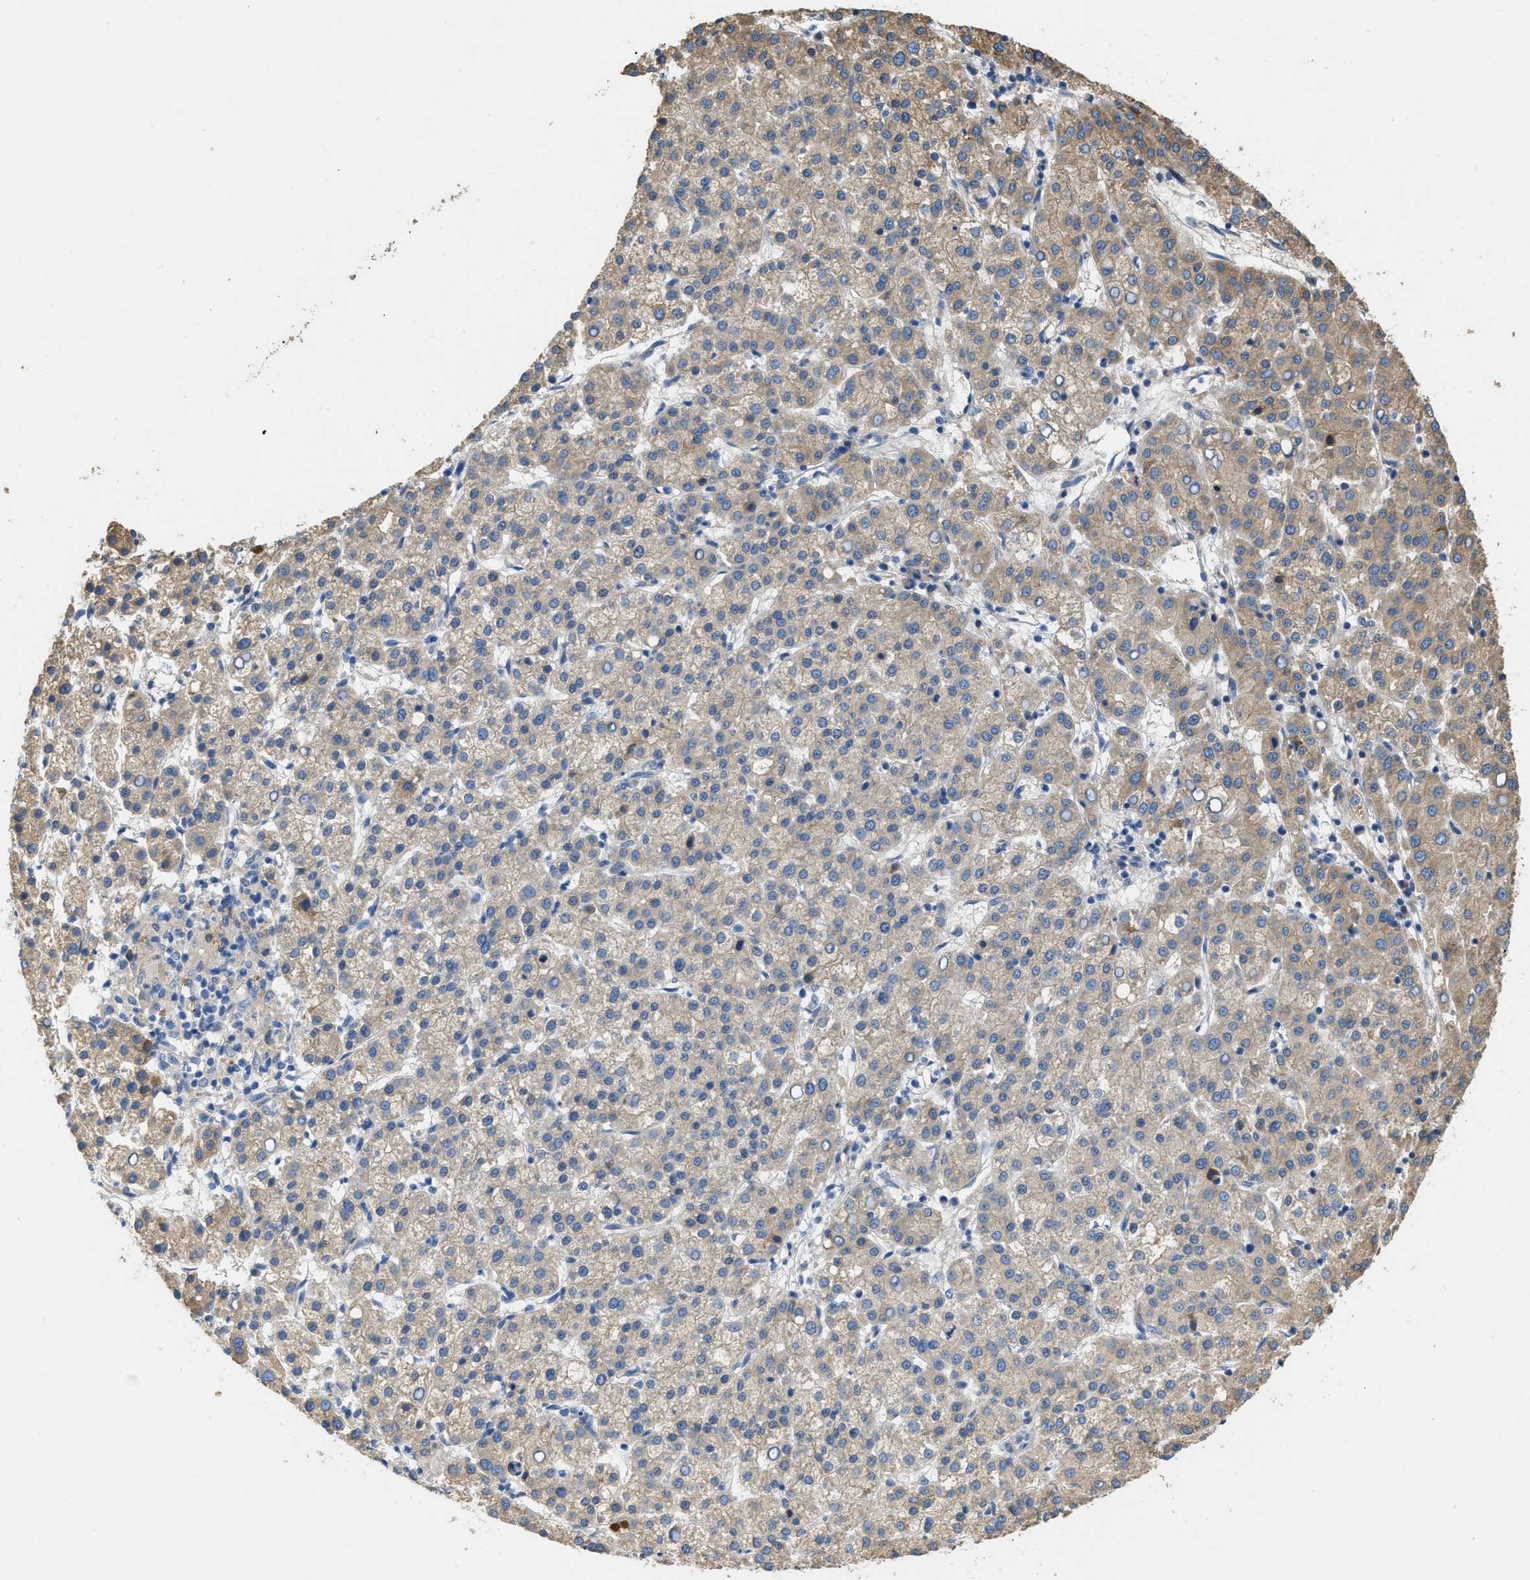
{"staining": {"intensity": "weak", "quantity": ">75%", "location": "cytoplasmic/membranous"}, "tissue": "liver cancer", "cell_type": "Tumor cells", "image_type": "cancer", "snomed": [{"axis": "morphology", "description": "Carcinoma, Hepatocellular, NOS"}, {"axis": "topography", "description": "Liver"}], "caption": "Immunohistochemistry (IHC) (DAB (3,3'-diaminobenzidine)) staining of human hepatocellular carcinoma (liver) demonstrates weak cytoplasmic/membranous protein staining in about >75% of tumor cells. (DAB (3,3'-diaminobenzidine) IHC, brown staining for protein, blue staining for nuclei).", "gene": "RIPK2", "patient": {"sex": "female", "age": 58}}